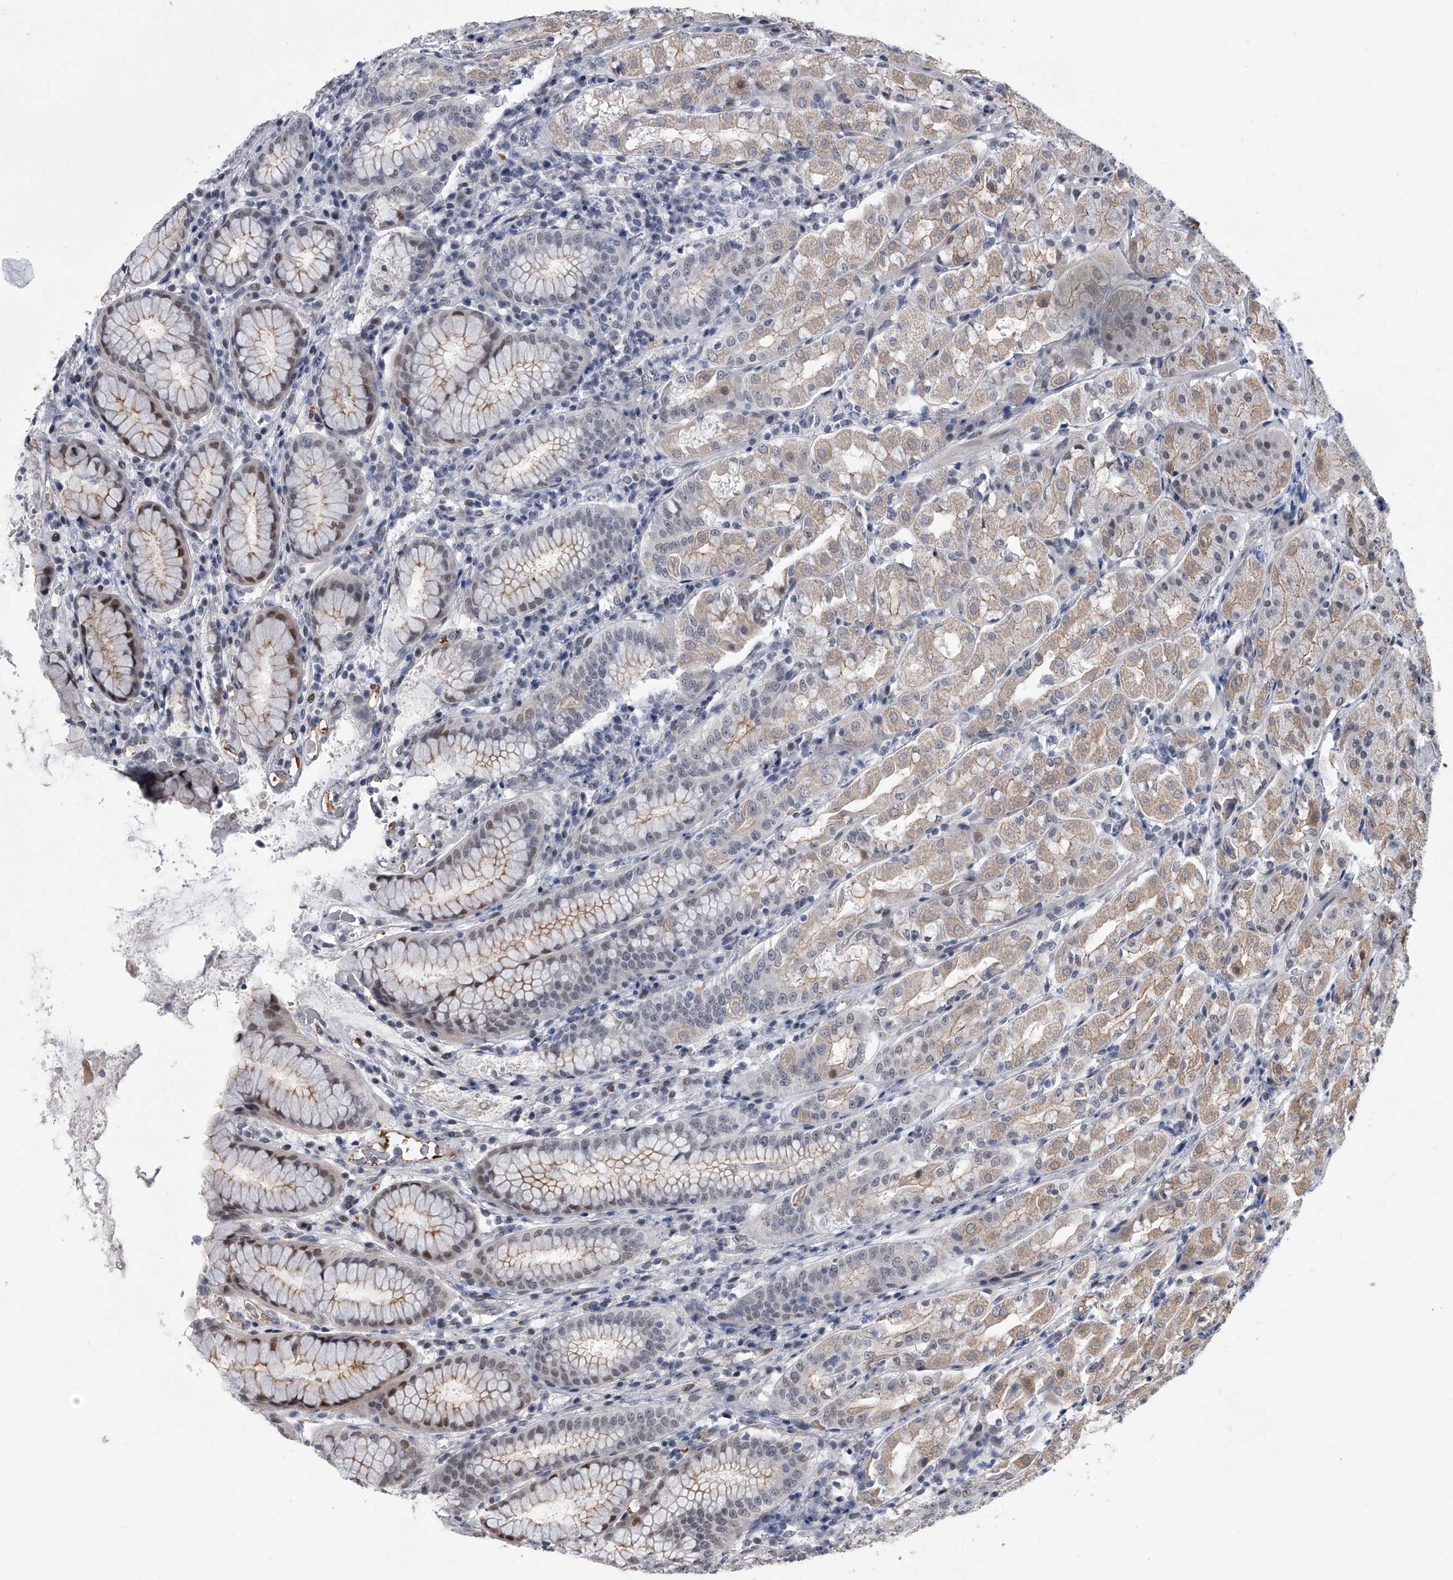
{"staining": {"intensity": "moderate", "quantity": "<25%", "location": "cytoplasmic/membranous,nuclear"}, "tissue": "stomach", "cell_type": "Glandular cells", "image_type": "normal", "snomed": [{"axis": "morphology", "description": "Normal tissue, NOS"}, {"axis": "topography", "description": "Stomach"}, {"axis": "topography", "description": "Stomach, lower"}], "caption": "Immunohistochemical staining of unremarkable stomach shows moderate cytoplasmic/membranous,nuclear protein positivity in approximately <25% of glandular cells.", "gene": "ZNF426", "patient": {"sex": "female", "age": 56}}